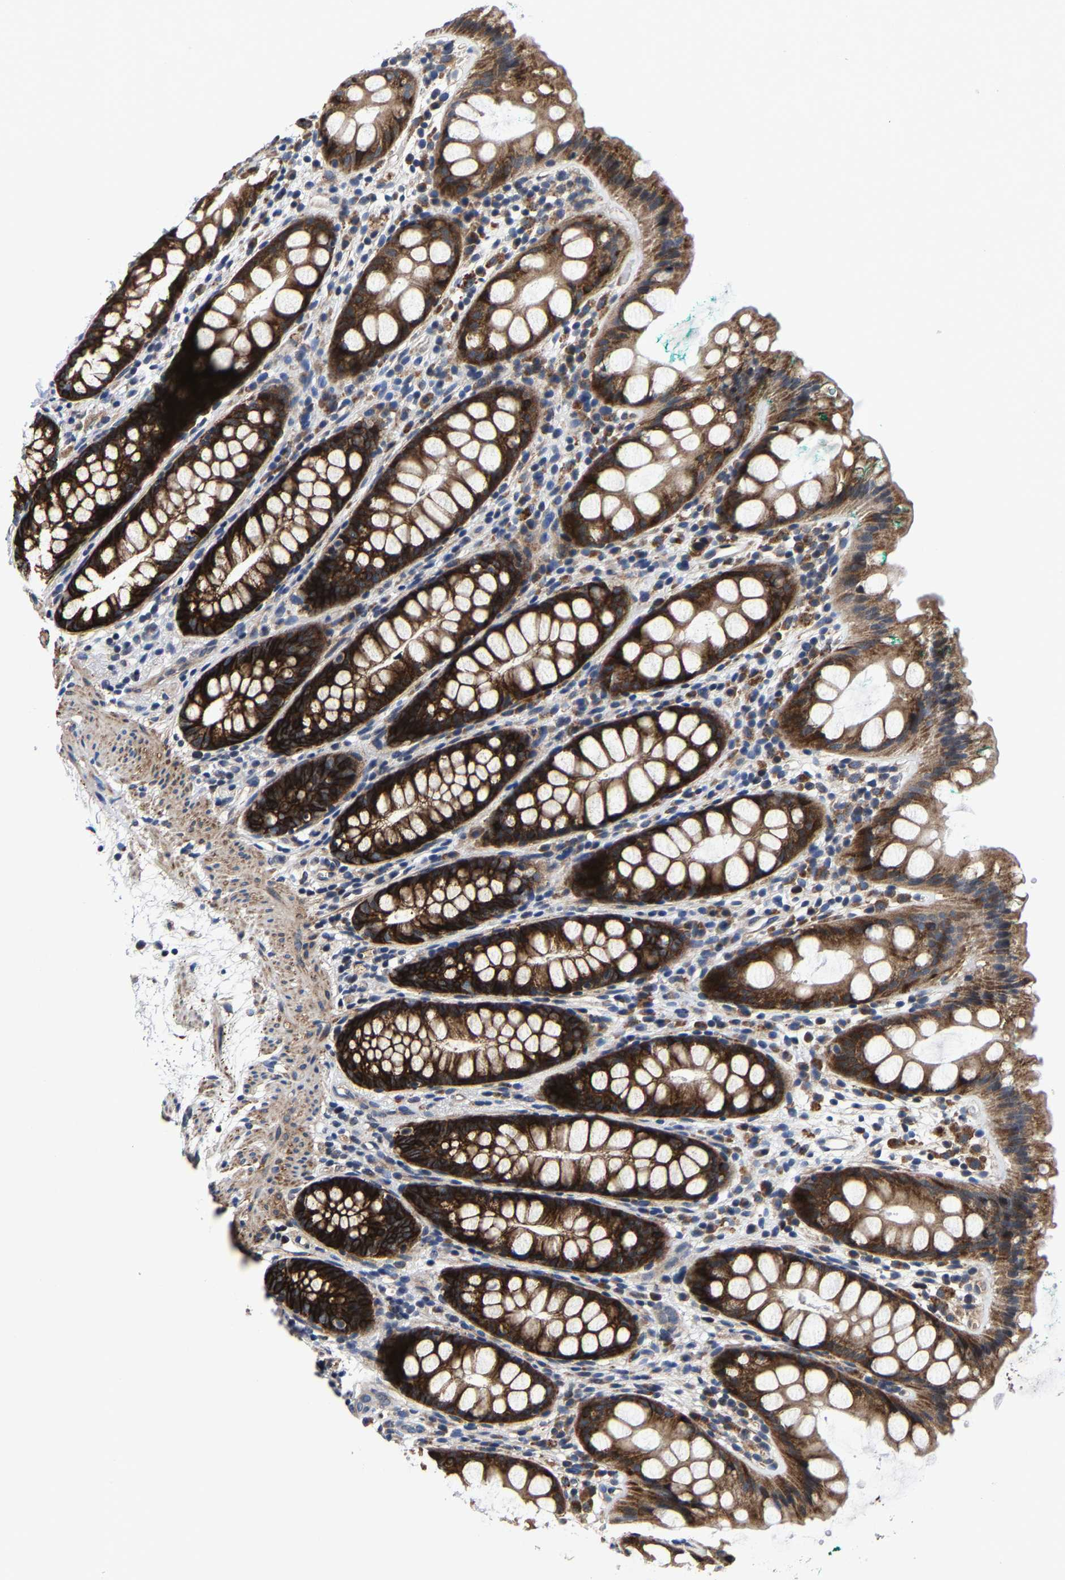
{"staining": {"intensity": "strong", "quantity": ">75%", "location": "cytoplasmic/membranous"}, "tissue": "rectum", "cell_type": "Glandular cells", "image_type": "normal", "snomed": [{"axis": "morphology", "description": "Normal tissue, NOS"}, {"axis": "topography", "description": "Rectum"}], "caption": "IHC of benign human rectum demonstrates high levels of strong cytoplasmic/membranous expression in about >75% of glandular cells. (Stains: DAB in brown, nuclei in blue, Microscopy: brightfield microscopy at high magnification).", "gene": "SLC12A2", "patient": {"sex": "female", "age": 65}}